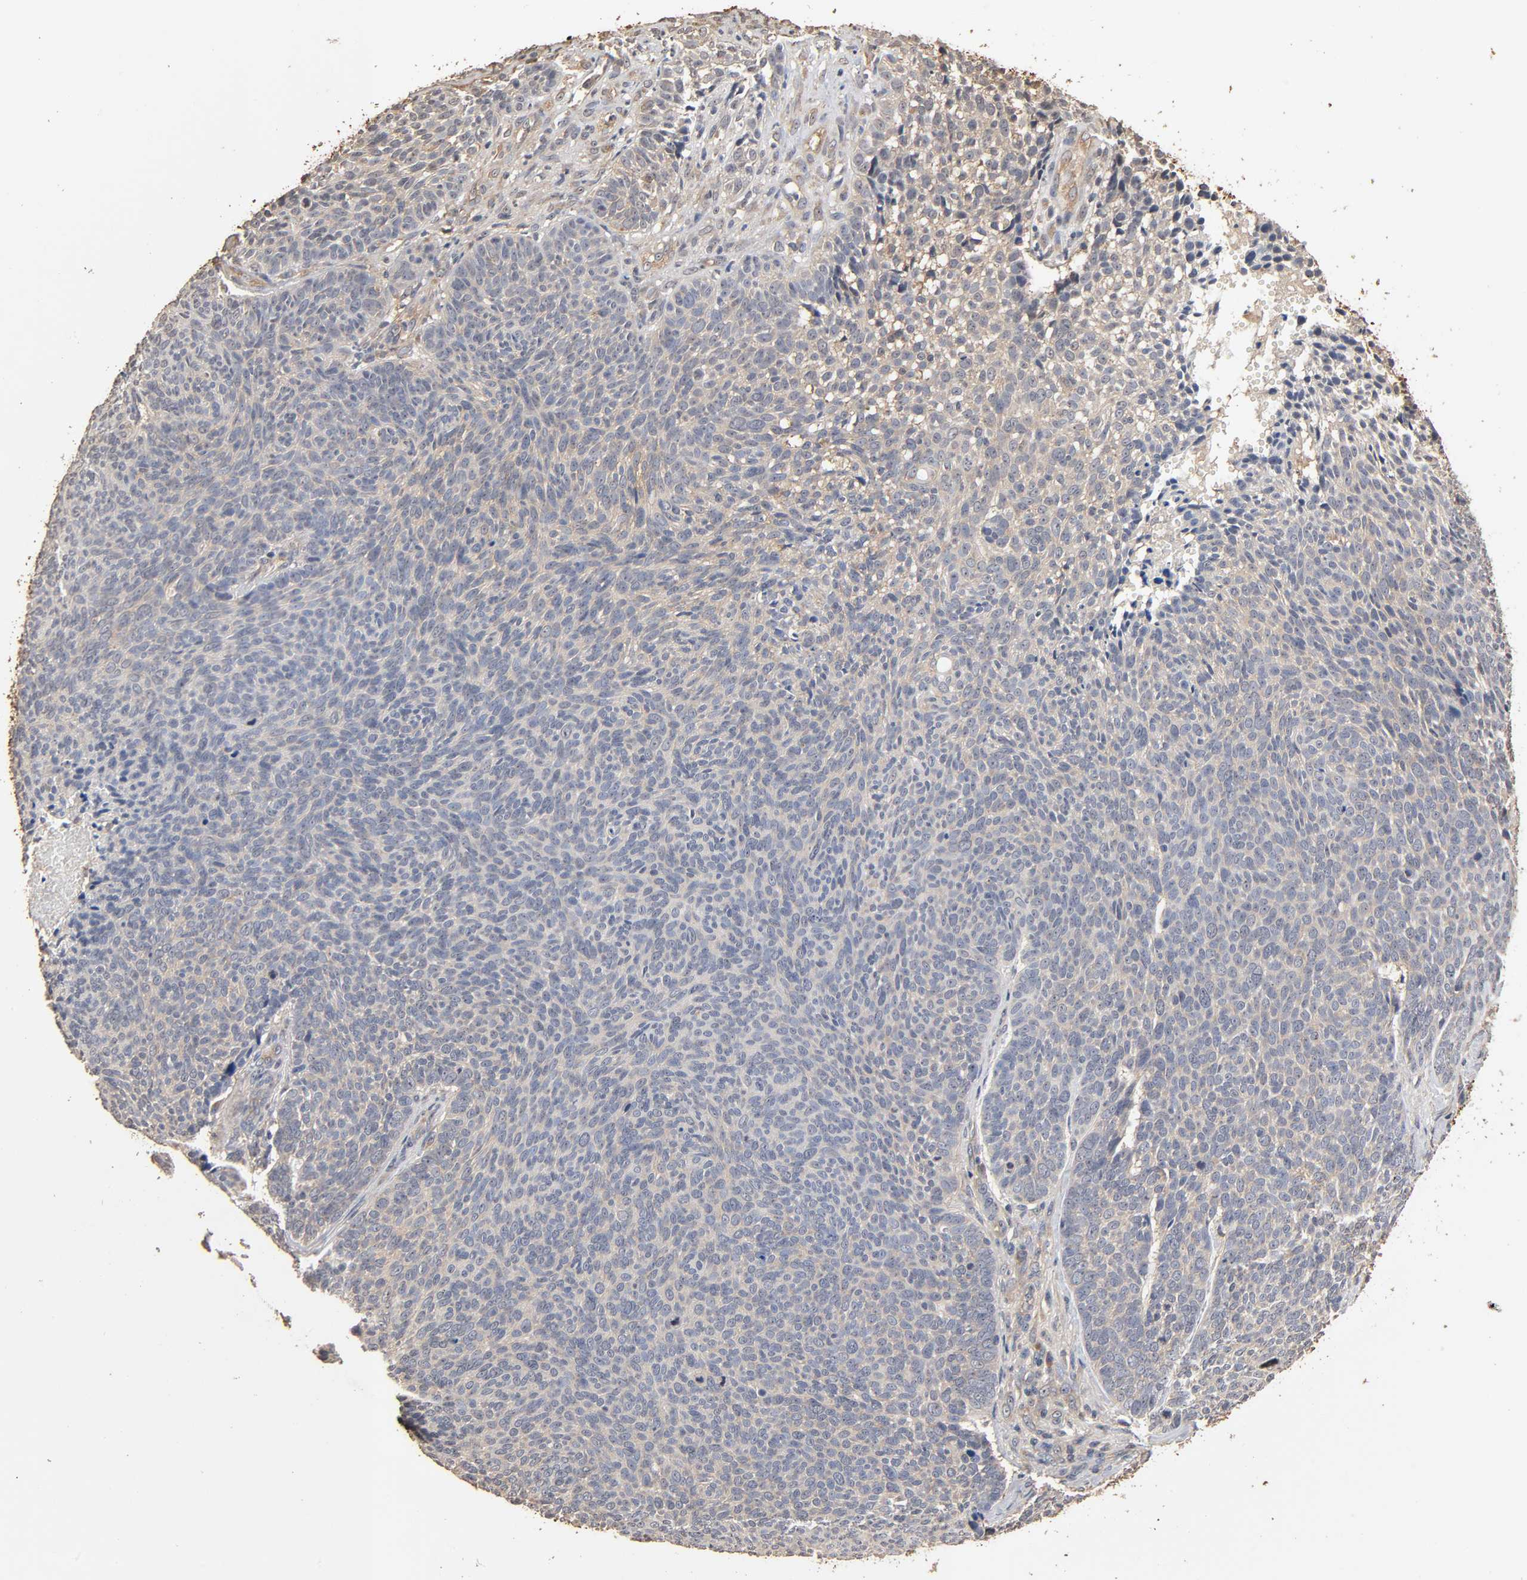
{"staining": {"intensity": "weak", "quantity": ">75%", "location": "cytoplasmic/membranous"}, "tissue": "skin cancer", "cell_type": "Tumor cells", "image_type": "cancer", "snomed": [{"axis": "morphology", "description": "Basal cell carcinoma"}, {"axis": "topography", "description": "Skin"}], "caption": "IHC histopathology image of neoplastic tissue: human skin cancer stained using immunohistochemistry exhibits low levels of weak protein expression localized specifically in the cytoplasmic/membranous of tumor cells, appearing as a cytoplasmic/membranous brown color.", "gene": "ARHGEF7", "patient": {"sex": "male", "age": 84}}